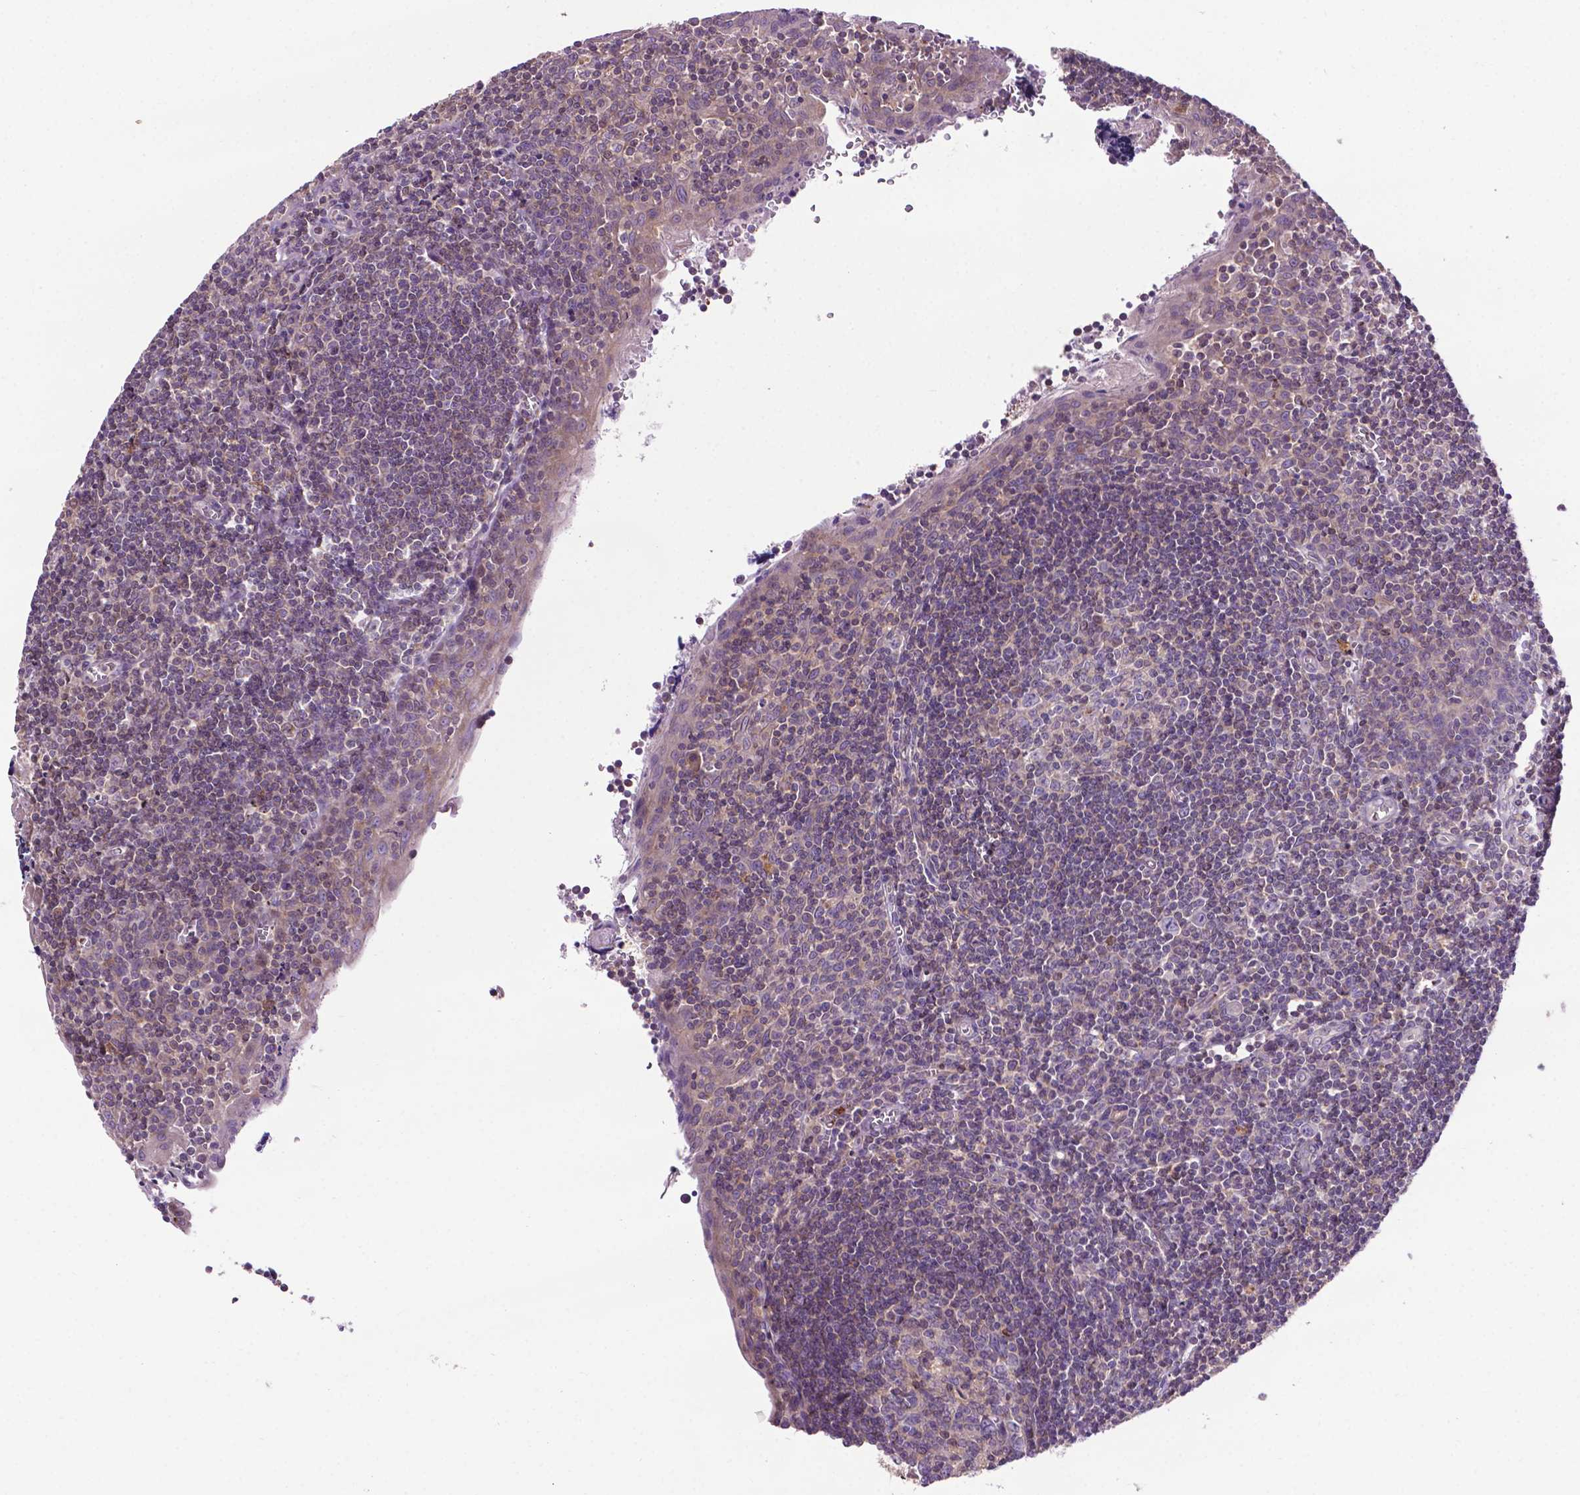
{"staining": {"intensity": "weak", "quantity": "<25%", "location": "cytoplasmic/membranous"}, "tissue": "tonsil", "cell_type": "Germinal center cells", "image_type": "normal", "snomed": [{"axis": "morphology", "description": "Normal tissue, NOS"}, {"axis": "morphology", "description": "Inflammation, NOS"}, {"axis": "topography", "description": "Tonsil"}], "caption": "This is a micrograph of immunohistochemistry (IHC) staining of normal tonsil, which shows no expression in germinal center cells.", "gene": "SPNS2", "patient": {"sex": "female", "age": 31}}